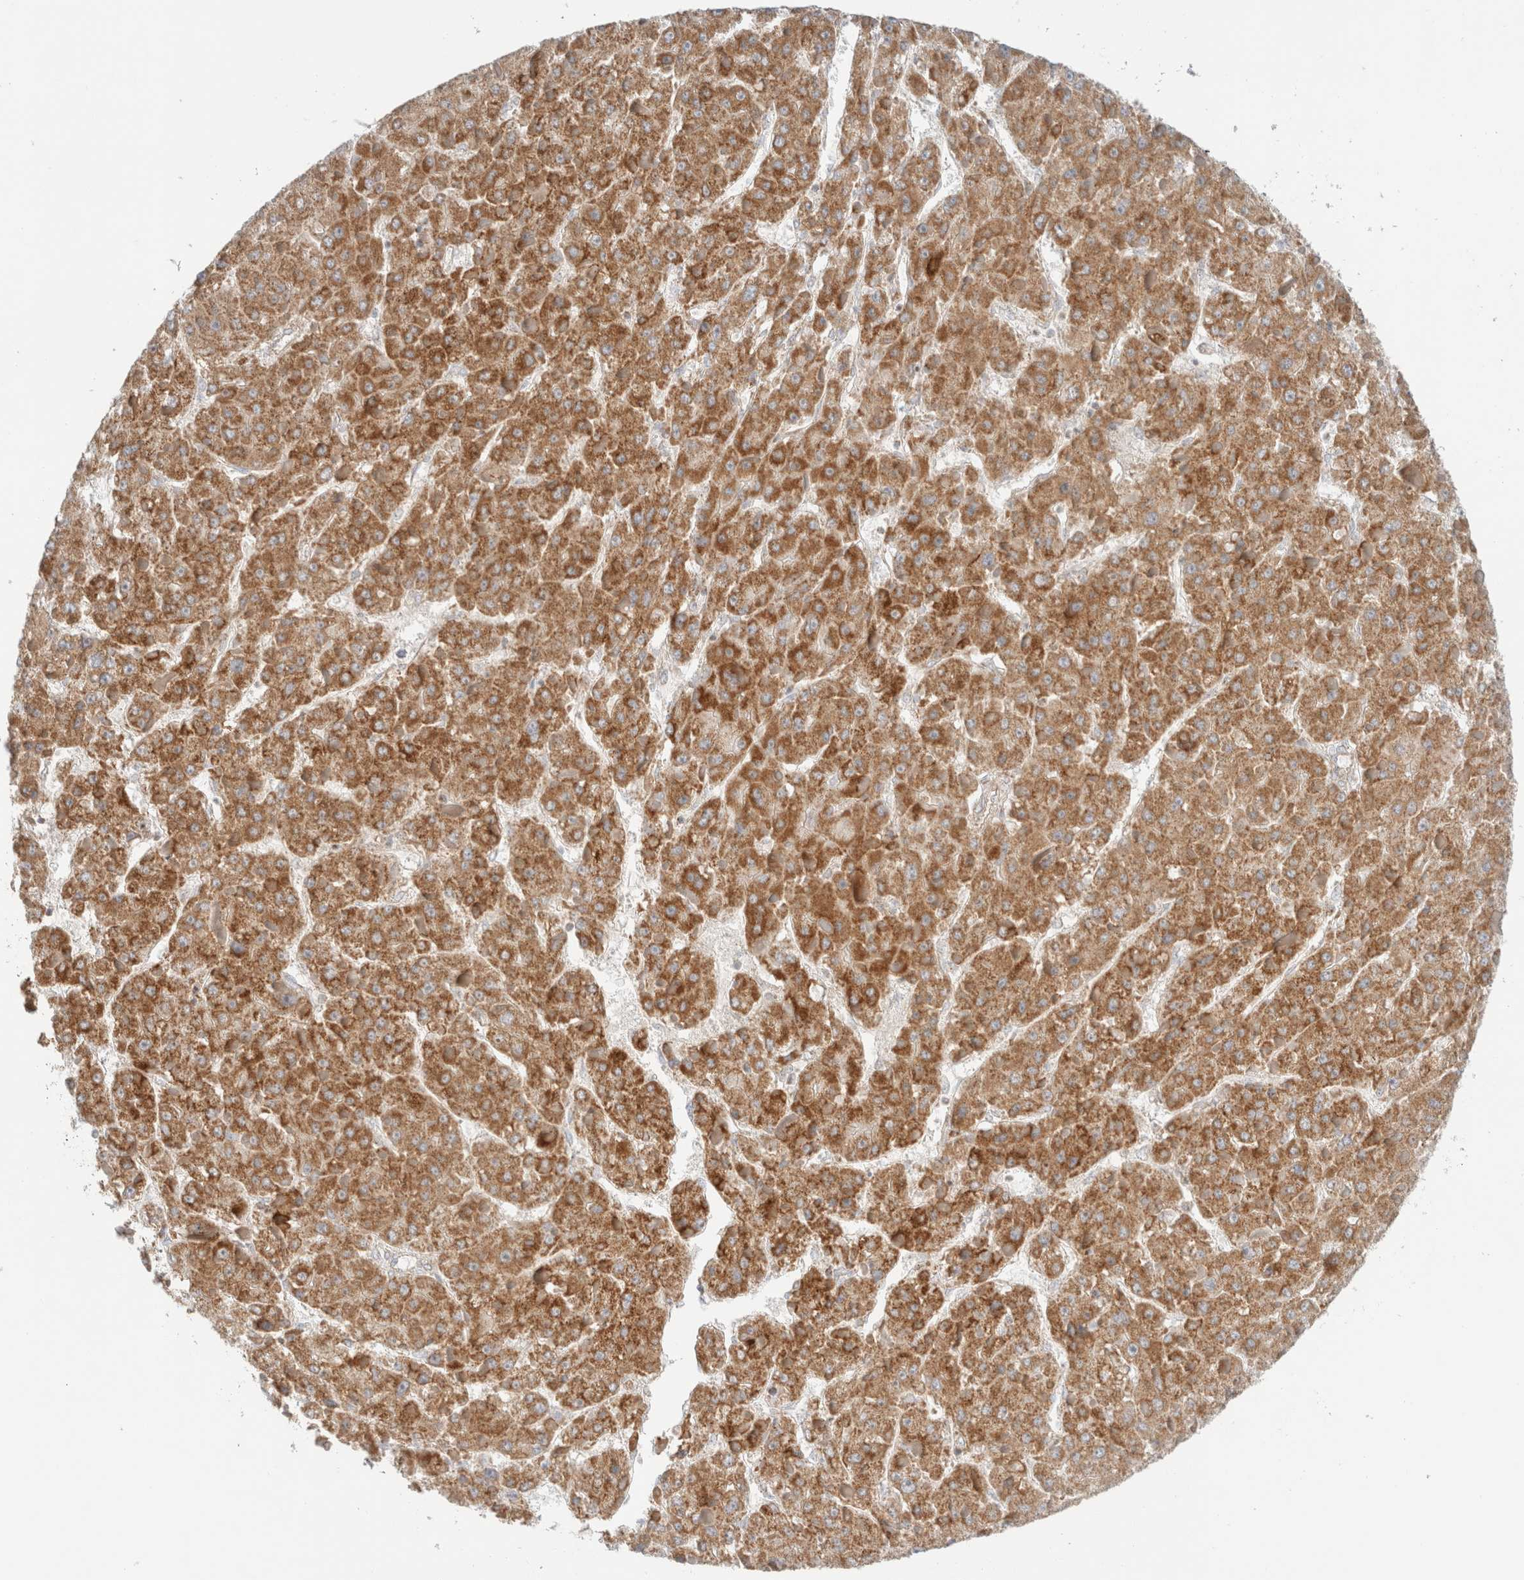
{"staining": {"intensity": "moderate", "quantity": ">75%", "location": "cytoplasmic/membranous"}, "tissue": "liver cancer", "cell_type": "Tumor cells", "image_type": "cancer", "snomed": [{"axis": "morphology", "description": "Carcinoma, Hepatocellular, NOS"}, {"axis": "topography", "description": "Liver"}], "caption": "Human hepatocellular carcinoma (liver) stained with a brown dye reveals moderate cytoplasmic/membranous positive staining in approximately >75% of tumor cells.", "gene": "MRM3", "patient": {"sex": "female", "age": 73}}